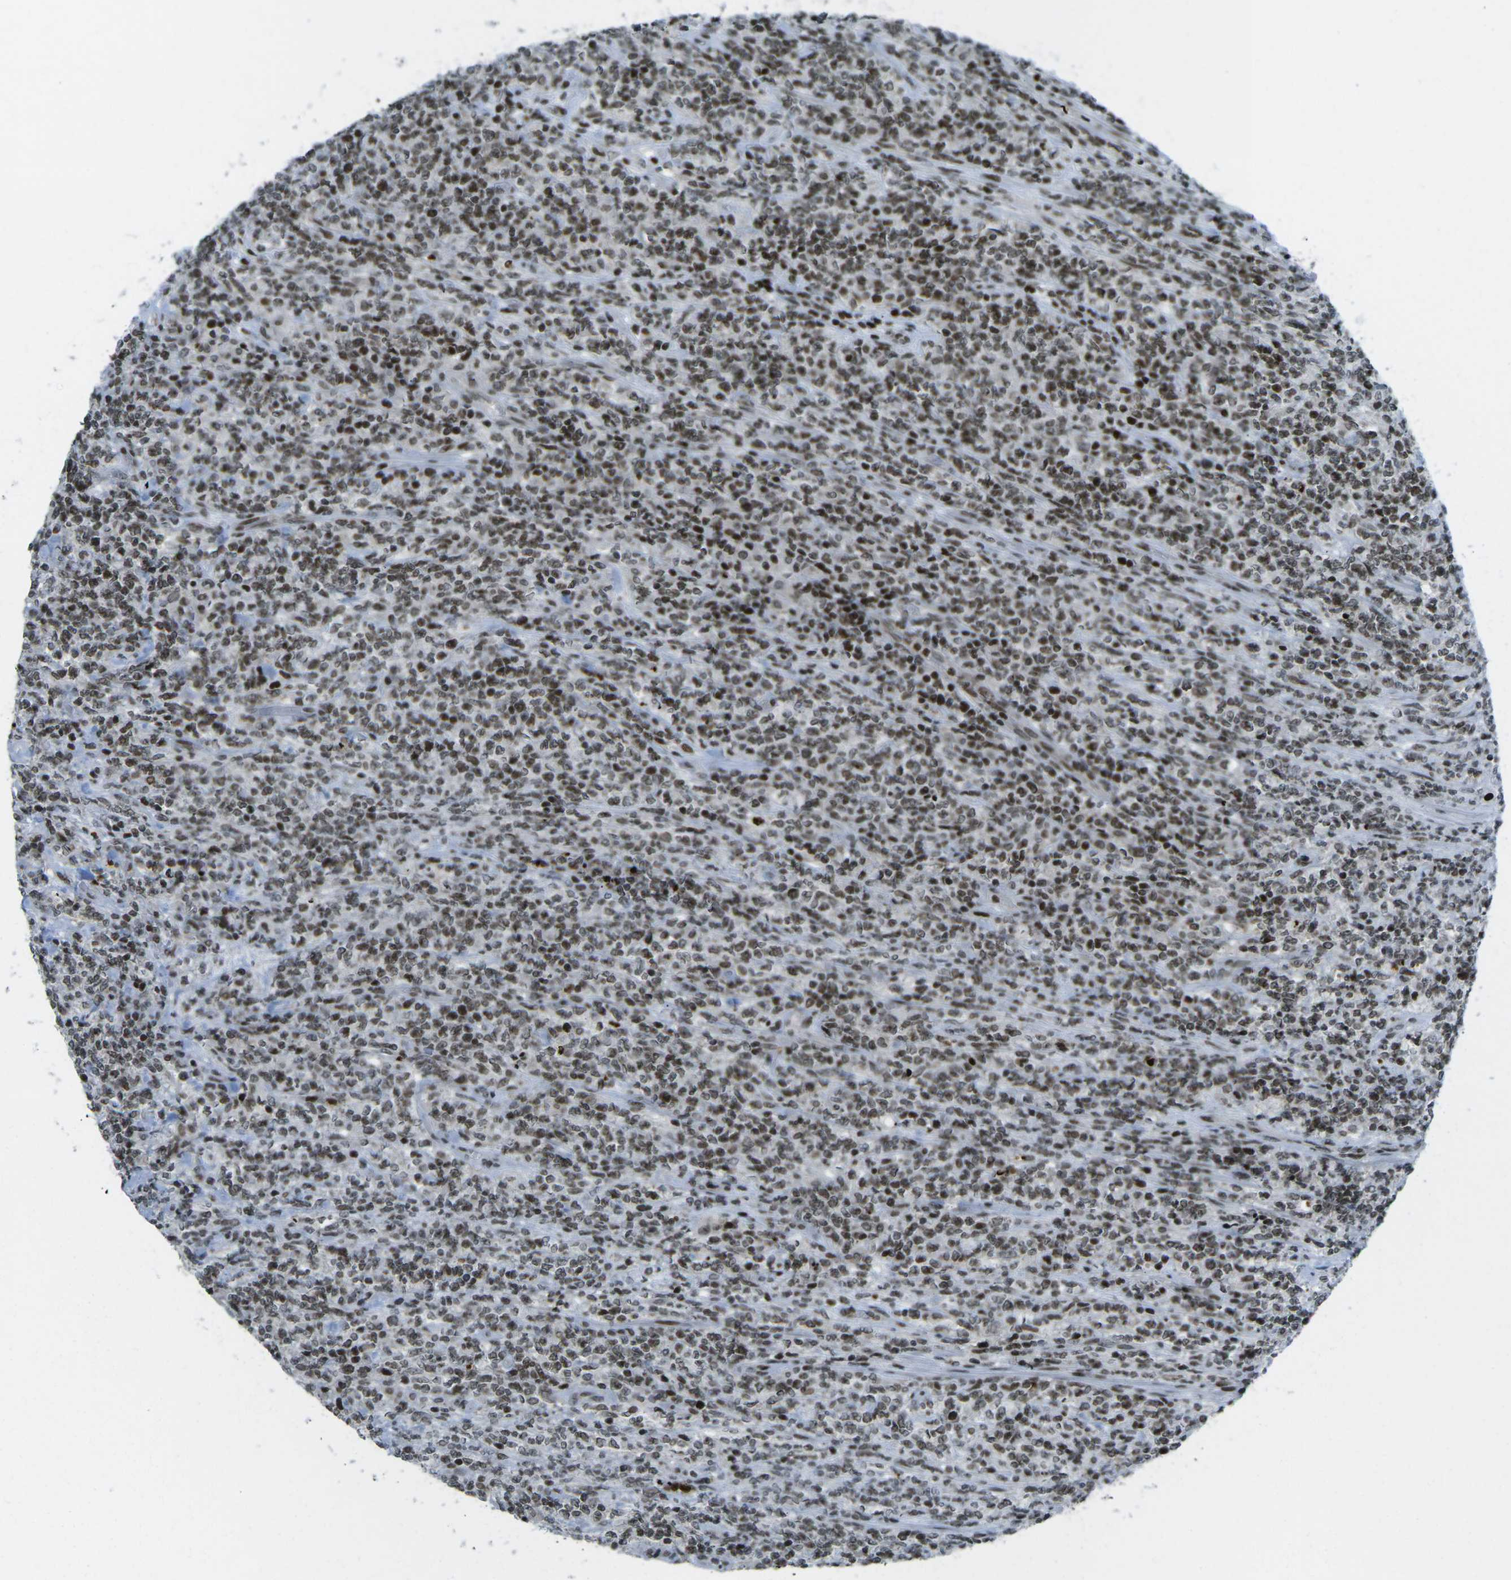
{"staining": {"intensity": "moderate", "quantity": ">75%", "location": "nuclear"}, "tissue": "lymphoma", "cell_type": "Tumor cells", "image_type": "cancer", "snomed": [{"axis": "morphology", "description": "Malignant lymphoma, non-Hodgkin's type, High grade"}, {"axis": "topography", "description": "Soft tissue"}], "caption": "Protein staining exhibits moderate nuclear expression in about >75% of tumor cells in lymphoma.", "gene": "EME1", "patient": {"sex": "male", "age": 18}}